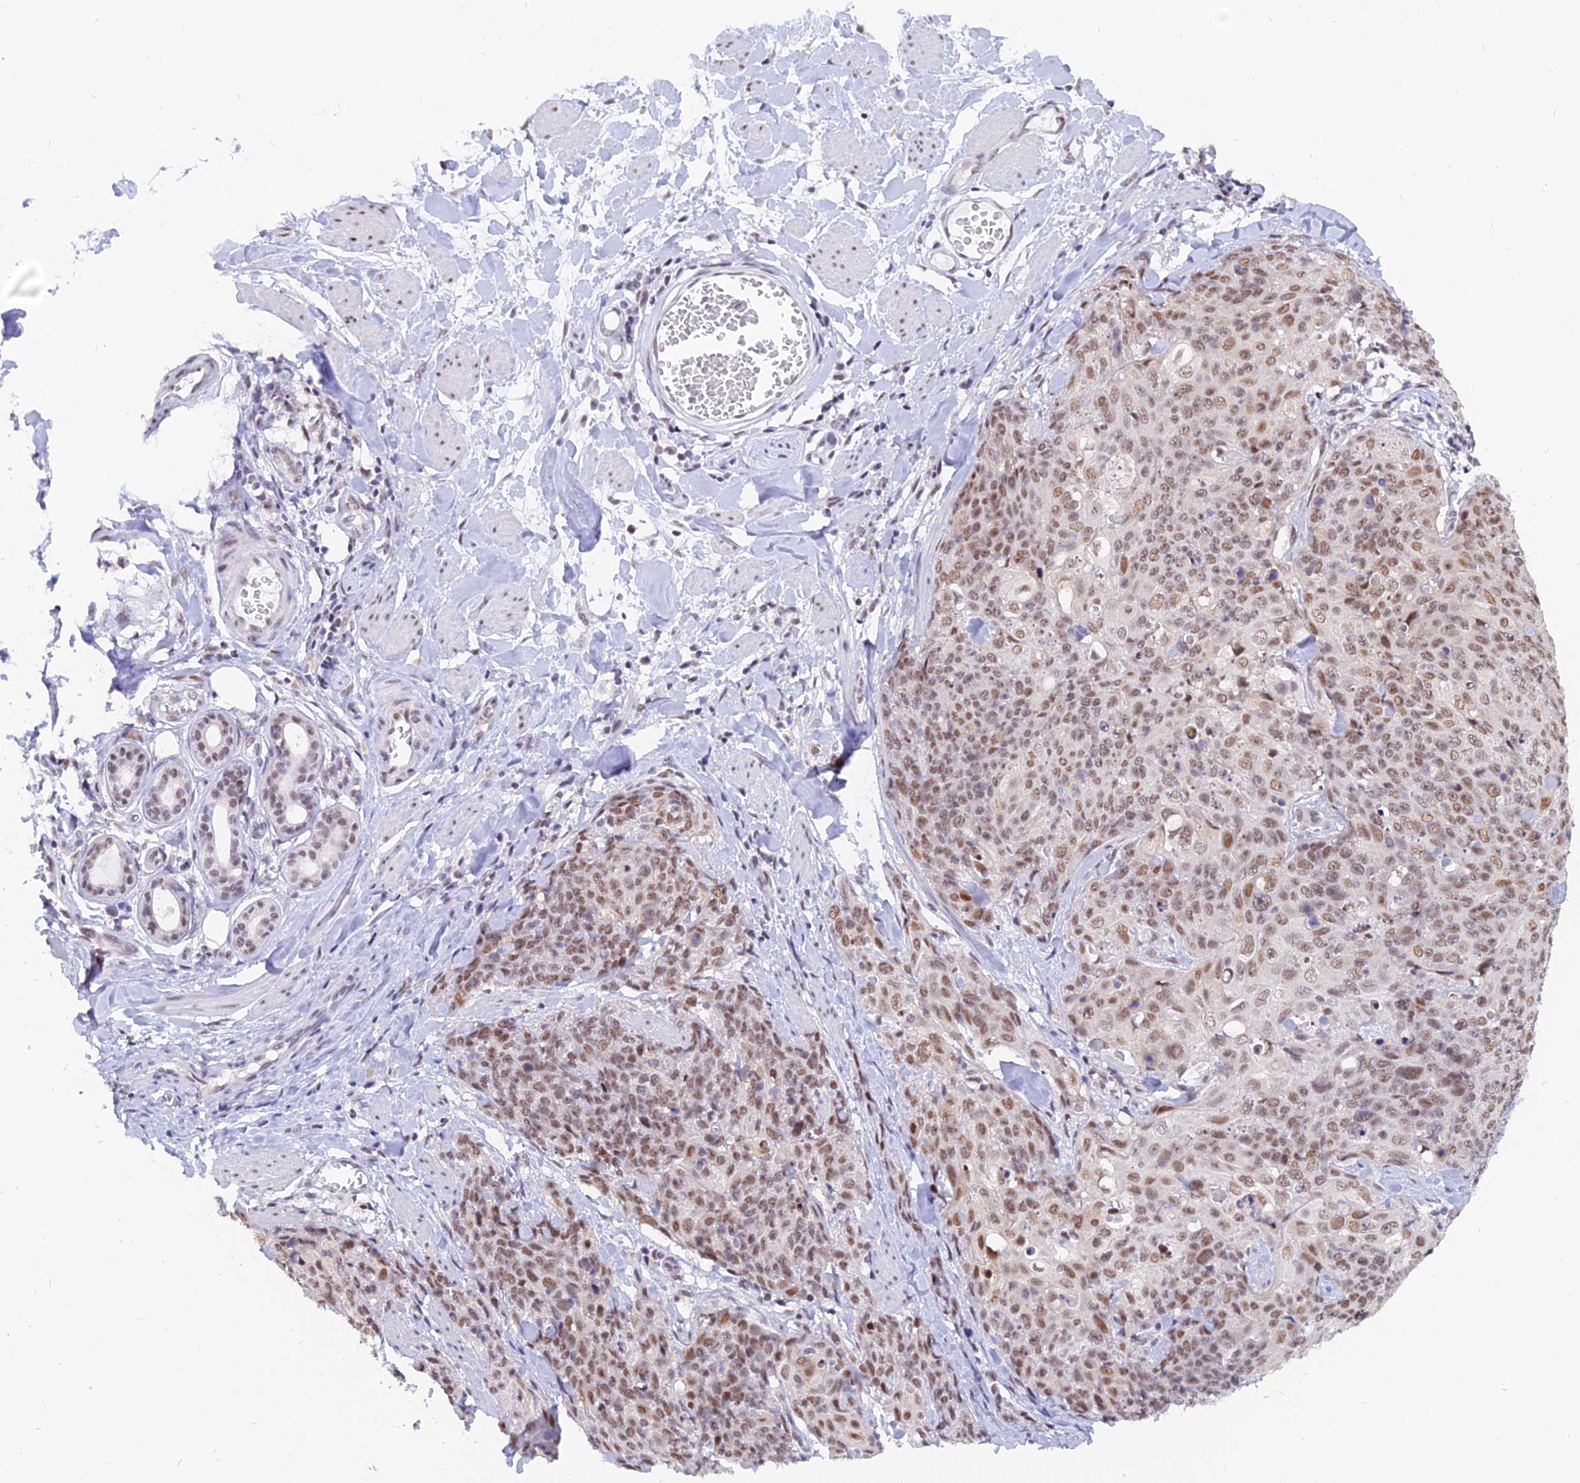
{"staining": {"intensity": "moderate", "quantity": ">75%", "location": "nuclear"}, "tissue": "skin cancer", "cell_type": "Tumor cells", "image_type": "cancer", "snomed": [{"axis": "morphology", "description": "Squamous cell carcinoma, NOS"}, {"axis": "topography", "description": "Skin"}, {"axis": "topography", "description": "Vulva"}], "caption": "Skin cancer (squamous cell carcinoma) tissue displays moderate nuclear expression in approximately >75% of tumor cells, visualized by immunohistochemistry. The protein of interest is shown in brown color, while the nuclei are stained blue.", "gene": "DPY30", "patient": {"sex": "female", "age": 85}}